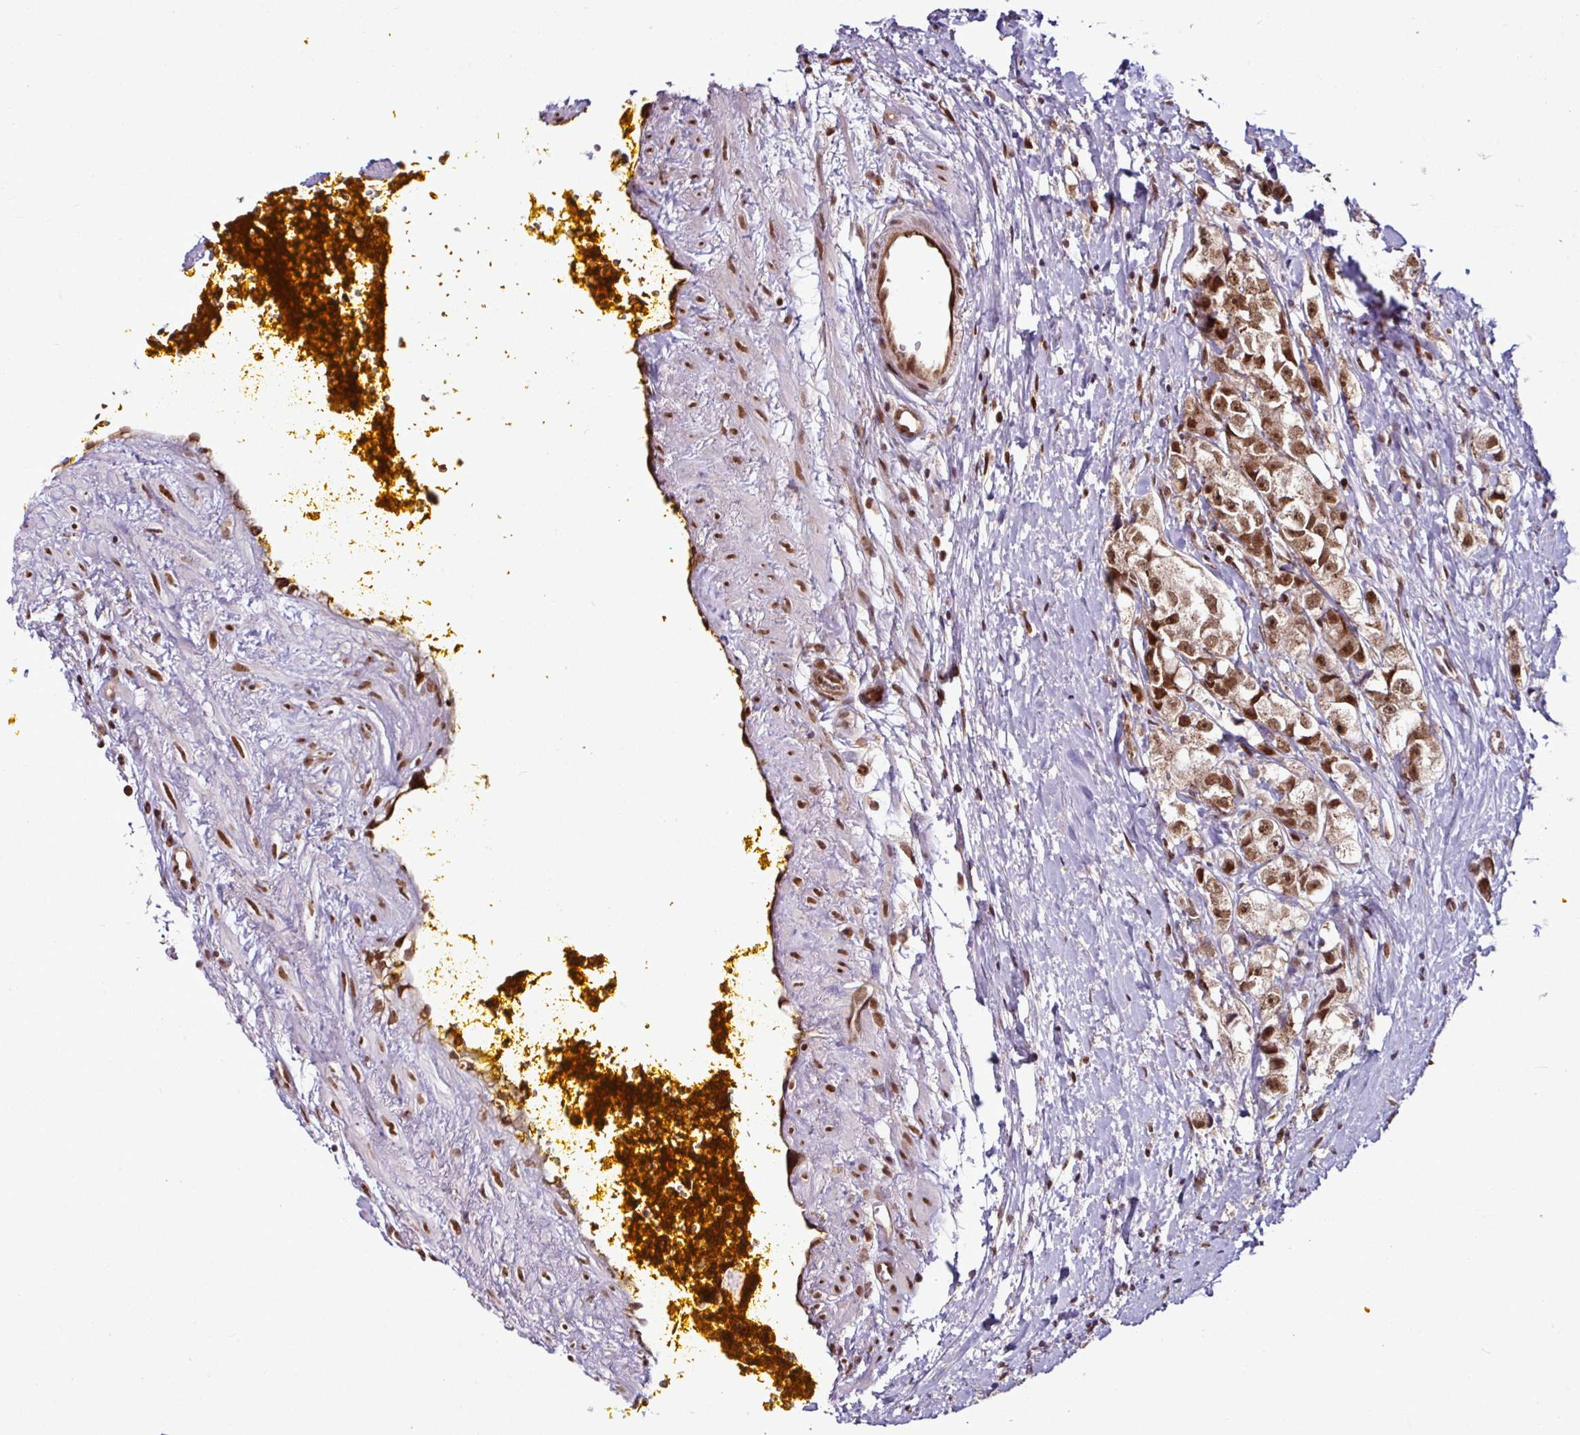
{"staining": {"intensity": "strong", "quantity": ">75%", "location": "nuclear"}, "tissue": "prostate cancer", "cell_type": "Tumor cells", "image_type": "cancer", "snomed": [{"axis": "morphology", "description": "Adenocarcinoma, High grade"}, {"axis": "topography", "description": "Prostate"}], "caption": "Prostate high-grade adenocarcinoma tissue exhibits strong nuclear positivity in about >75% of tumor cells (Stains: DAB (3,3'-diaminobenzidine) in brown, nuclei in blue, Microscopy: brightfield microscopy at high magnification).", "gene": "MORF4L2", "patient": {"sex": "male", "age": 74}}